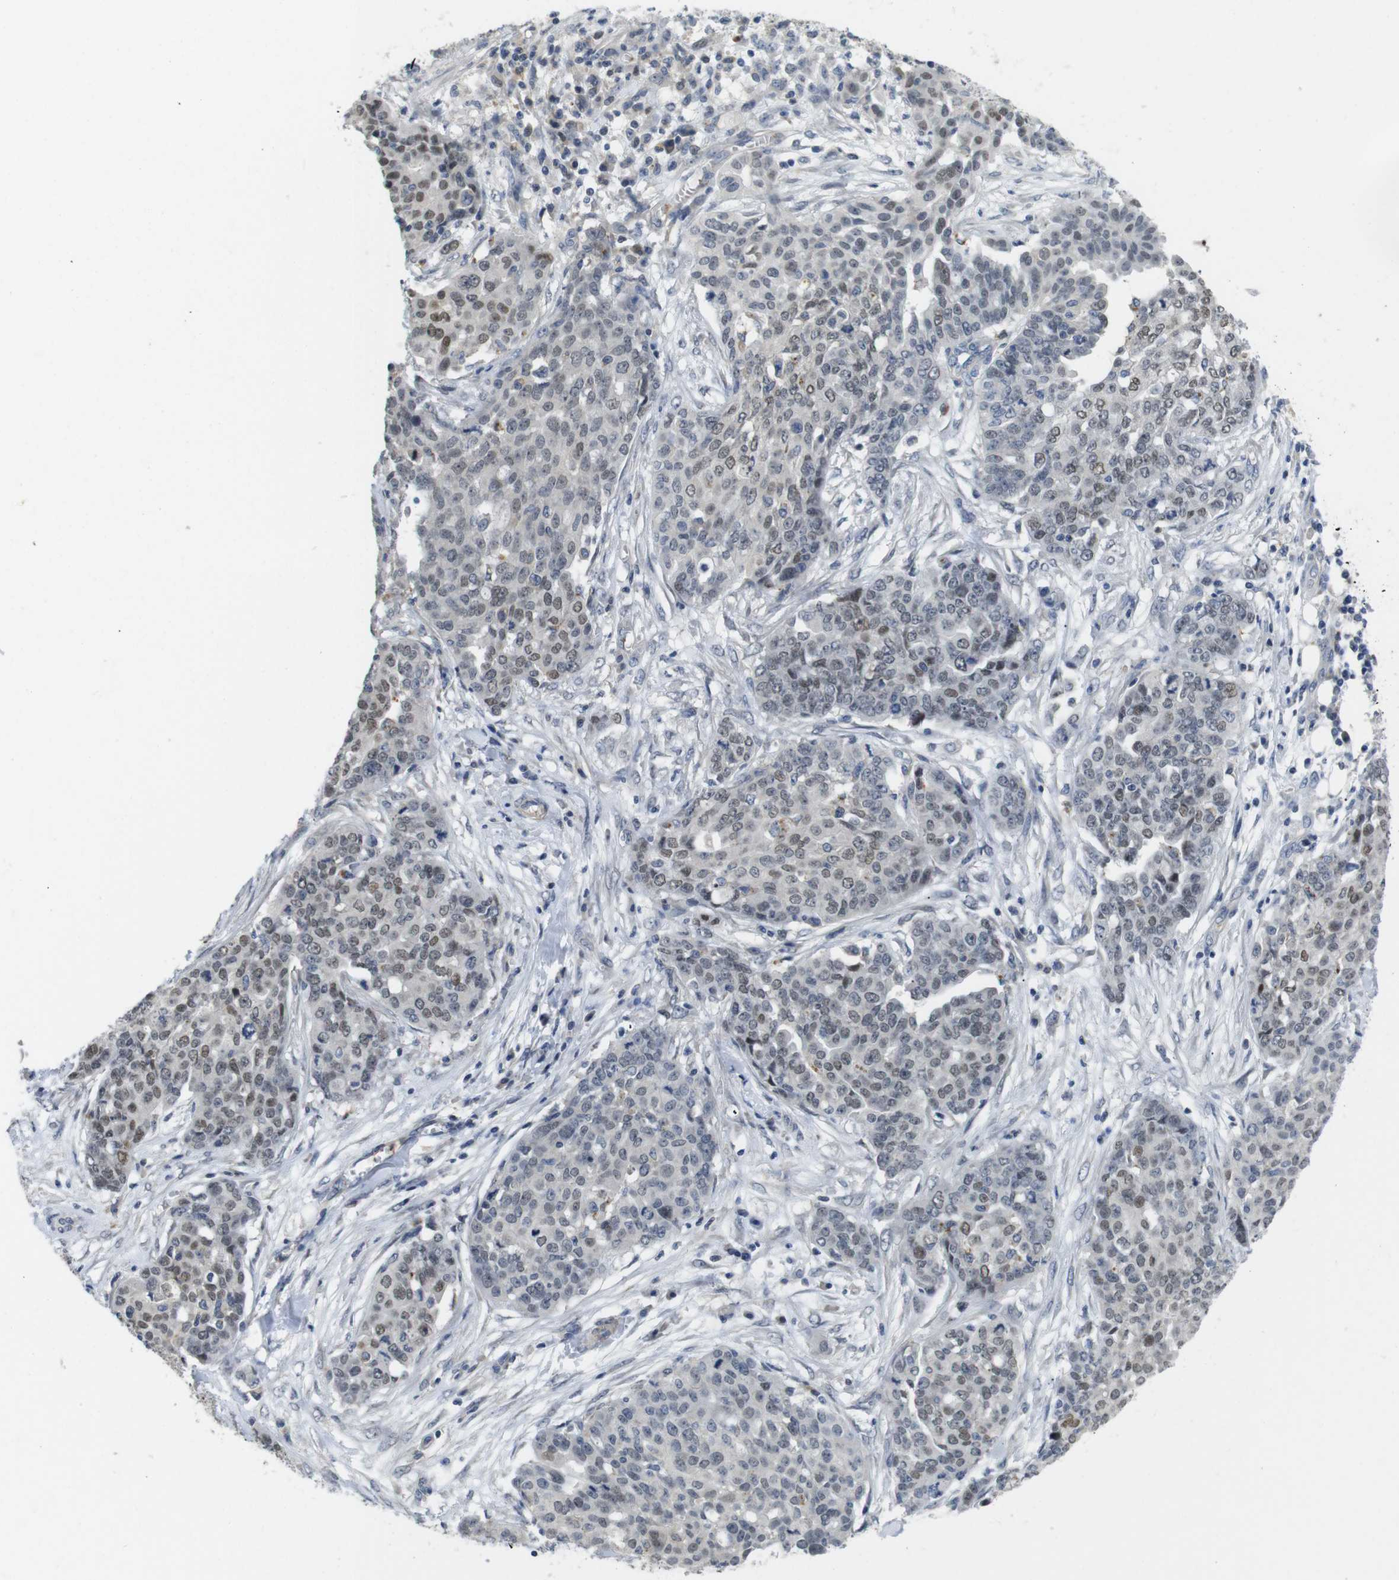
{"staining": {"intensity": "weak", "quantity": "25%-75%", "location": "nuclear"}, "tissue": "ovarian cancer", "cell_type": "Tumor cells", "image_type": "cancer", "snomed": [{"axis": "morphology", "description": "Cystadenocarcinoma, serous, NOS"}, {"axis": "topography", "description": "Soft tissue"}, {"axis": "topography", "description": "Ovary"}], "caption": "A photomicrograph of ovarian serous cystadenocarcinoma stained for a protein displays weak nuclear brown staining in tumor cells. (Brightfield microscopy of DAB IHC at high magnification).", "gene": "FNTA", "patient": {"sex": "female", "age": 57}}